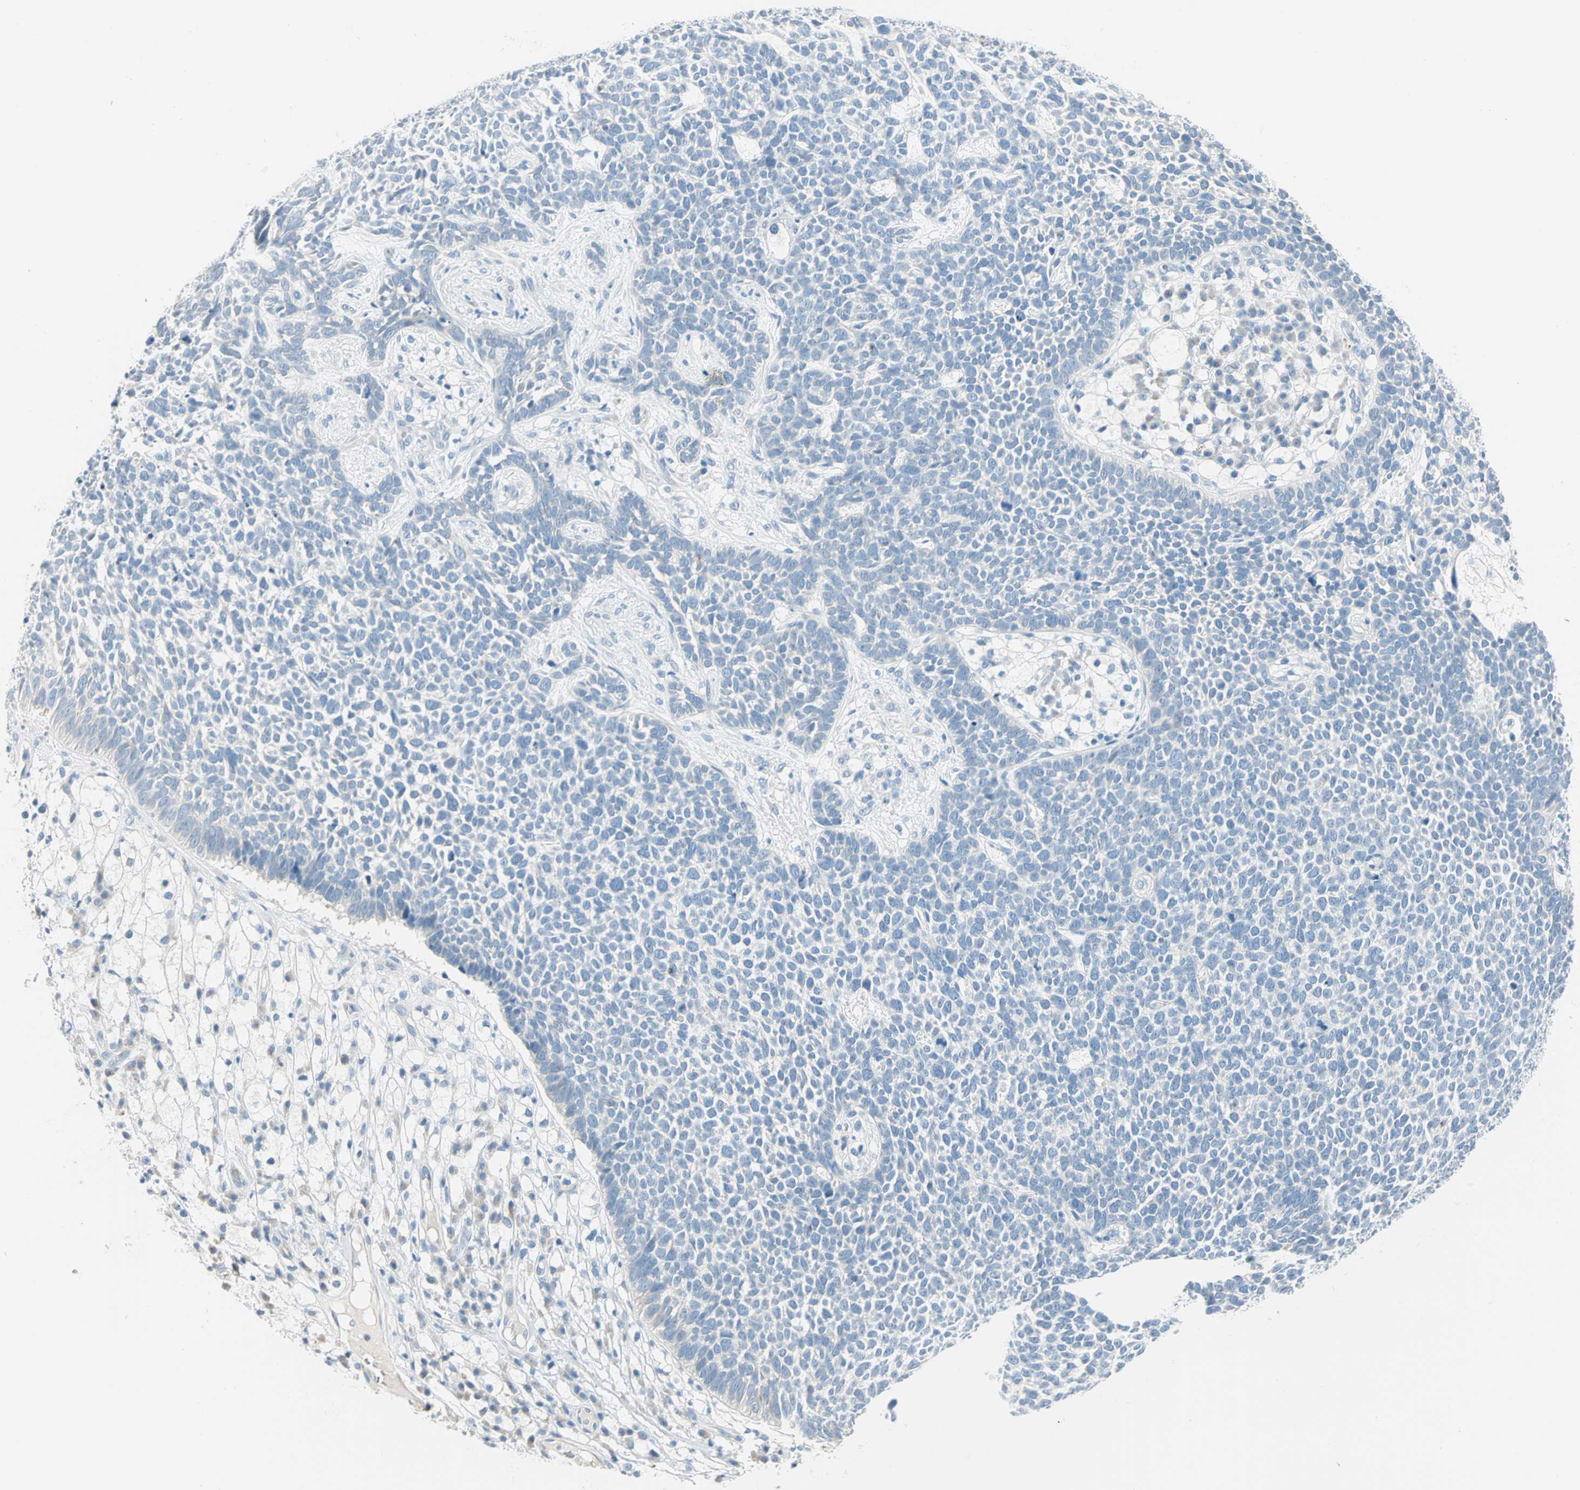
{"staining": {"intensity": "negative", "quantity": "none", "location": "none"}, "tissue": "skin cancer", "cell_type": "Tumor cells", "image_type": "cancer", "snomed": [{"axis": "morphology", "description": "Basal cell carcinoma"}, {"axis": "topography", "description": "Skin"}], "caption": "High magnification brightfield microscopy of skin basal cell carcinoma stained with DAB (brown) and counterstained with hematoxylin (blue): tumor cells show no significant expression. Nuclei are stained in blue.", "gene": "SULT1C2", "patient": {"sex": "female", "age": 84}}